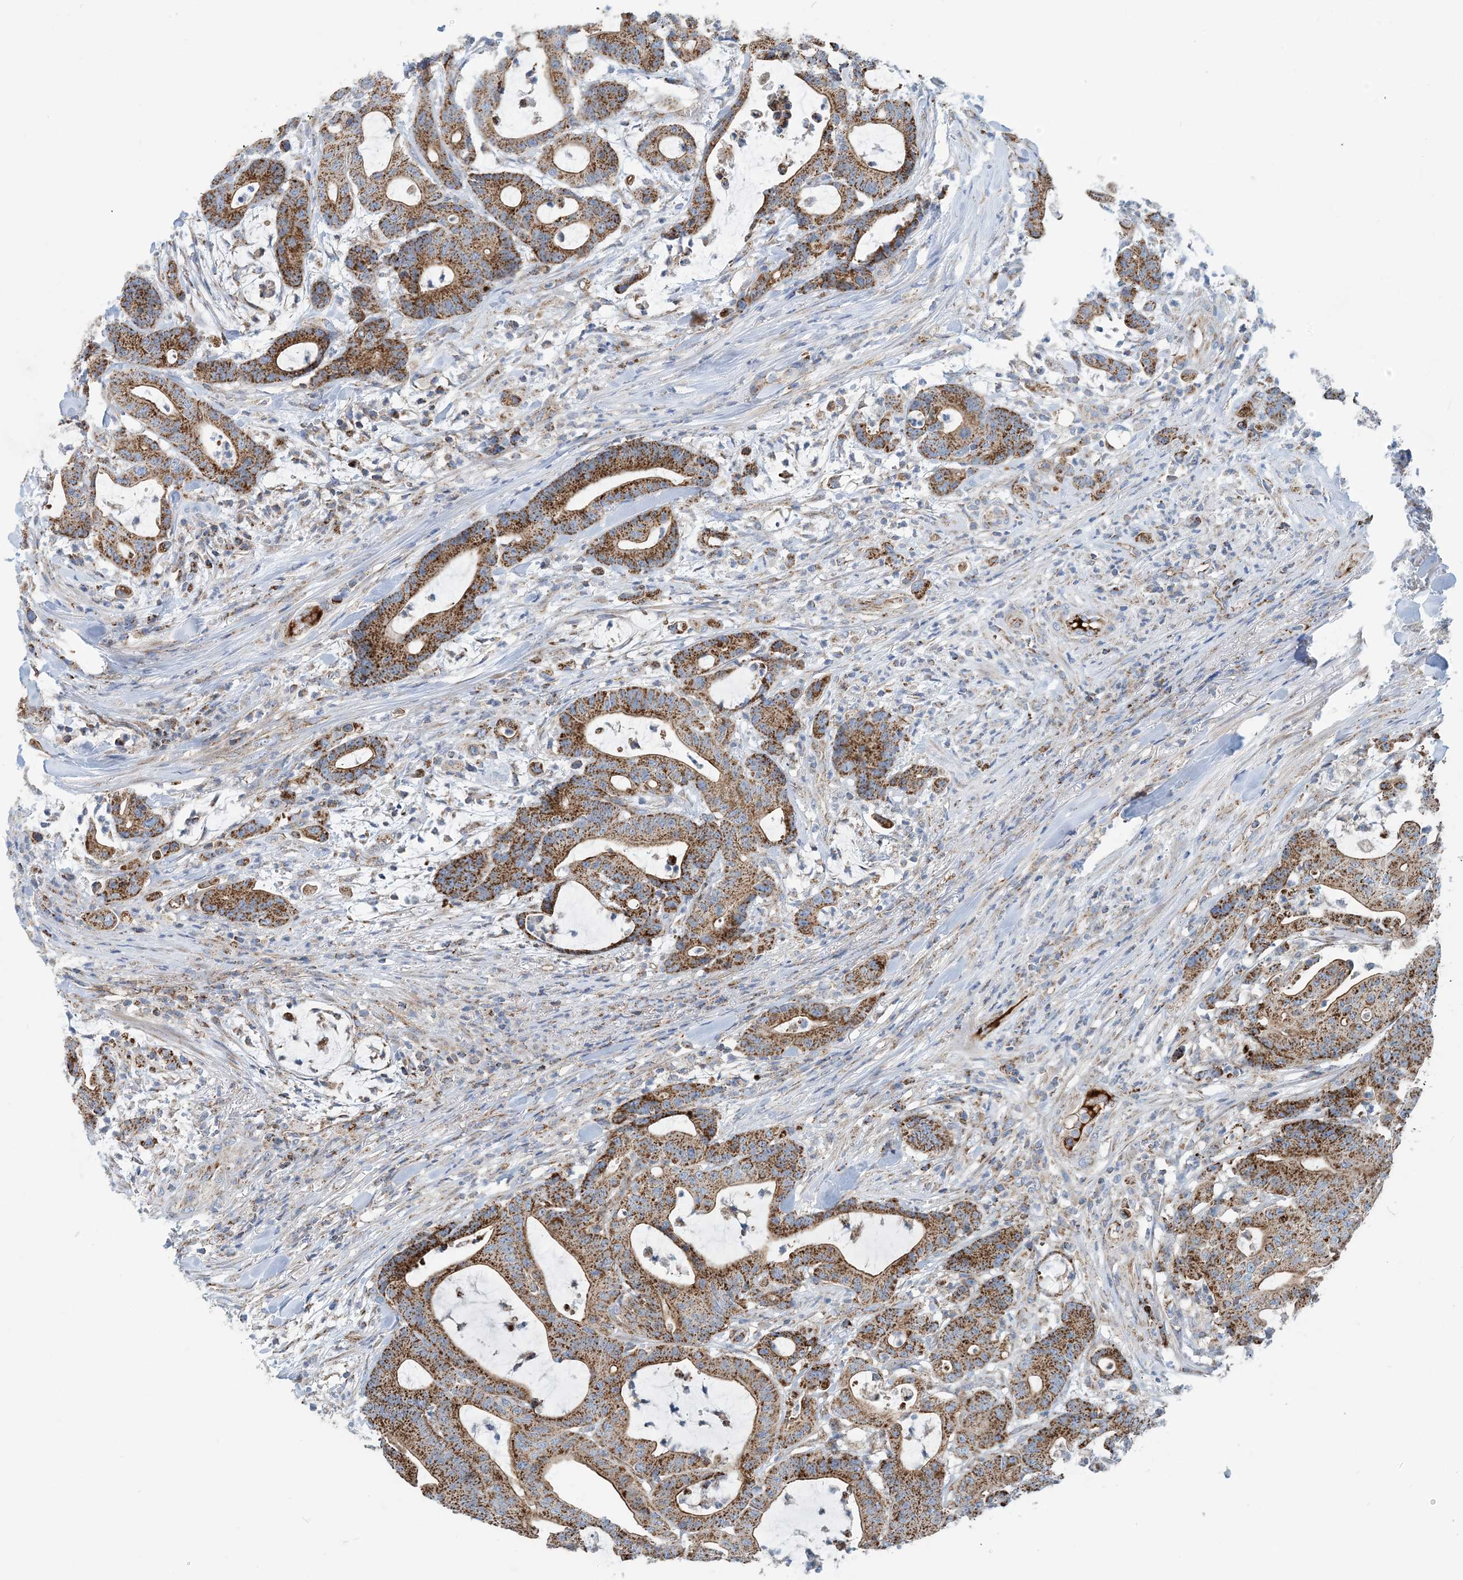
{"staining": {"intensity": "strong", "quantity": ">75%", "location": "cytoplasmic/membranous"}, "tissue": "colorectal cancer", "cell_type": "Tumor cells", "image_type": "cancer", "snomed": [{"axis": "morphology", "description": "Adenocarcinoma, NOS"}, {"axis": "topography", "description": "Colon"}], "caption": "A brown stain highlights strong cytoplasmic/membranous staining of a protein in colorectal cancer (adenocarcinoma) tumor cells. The staining was performed using DAB, with brown indicating positive protein expression. Nuclei are stained blue with hematoxylin.", "gene": "PHOSPHO2", "patient": {"sex": "female", "age": 84}}